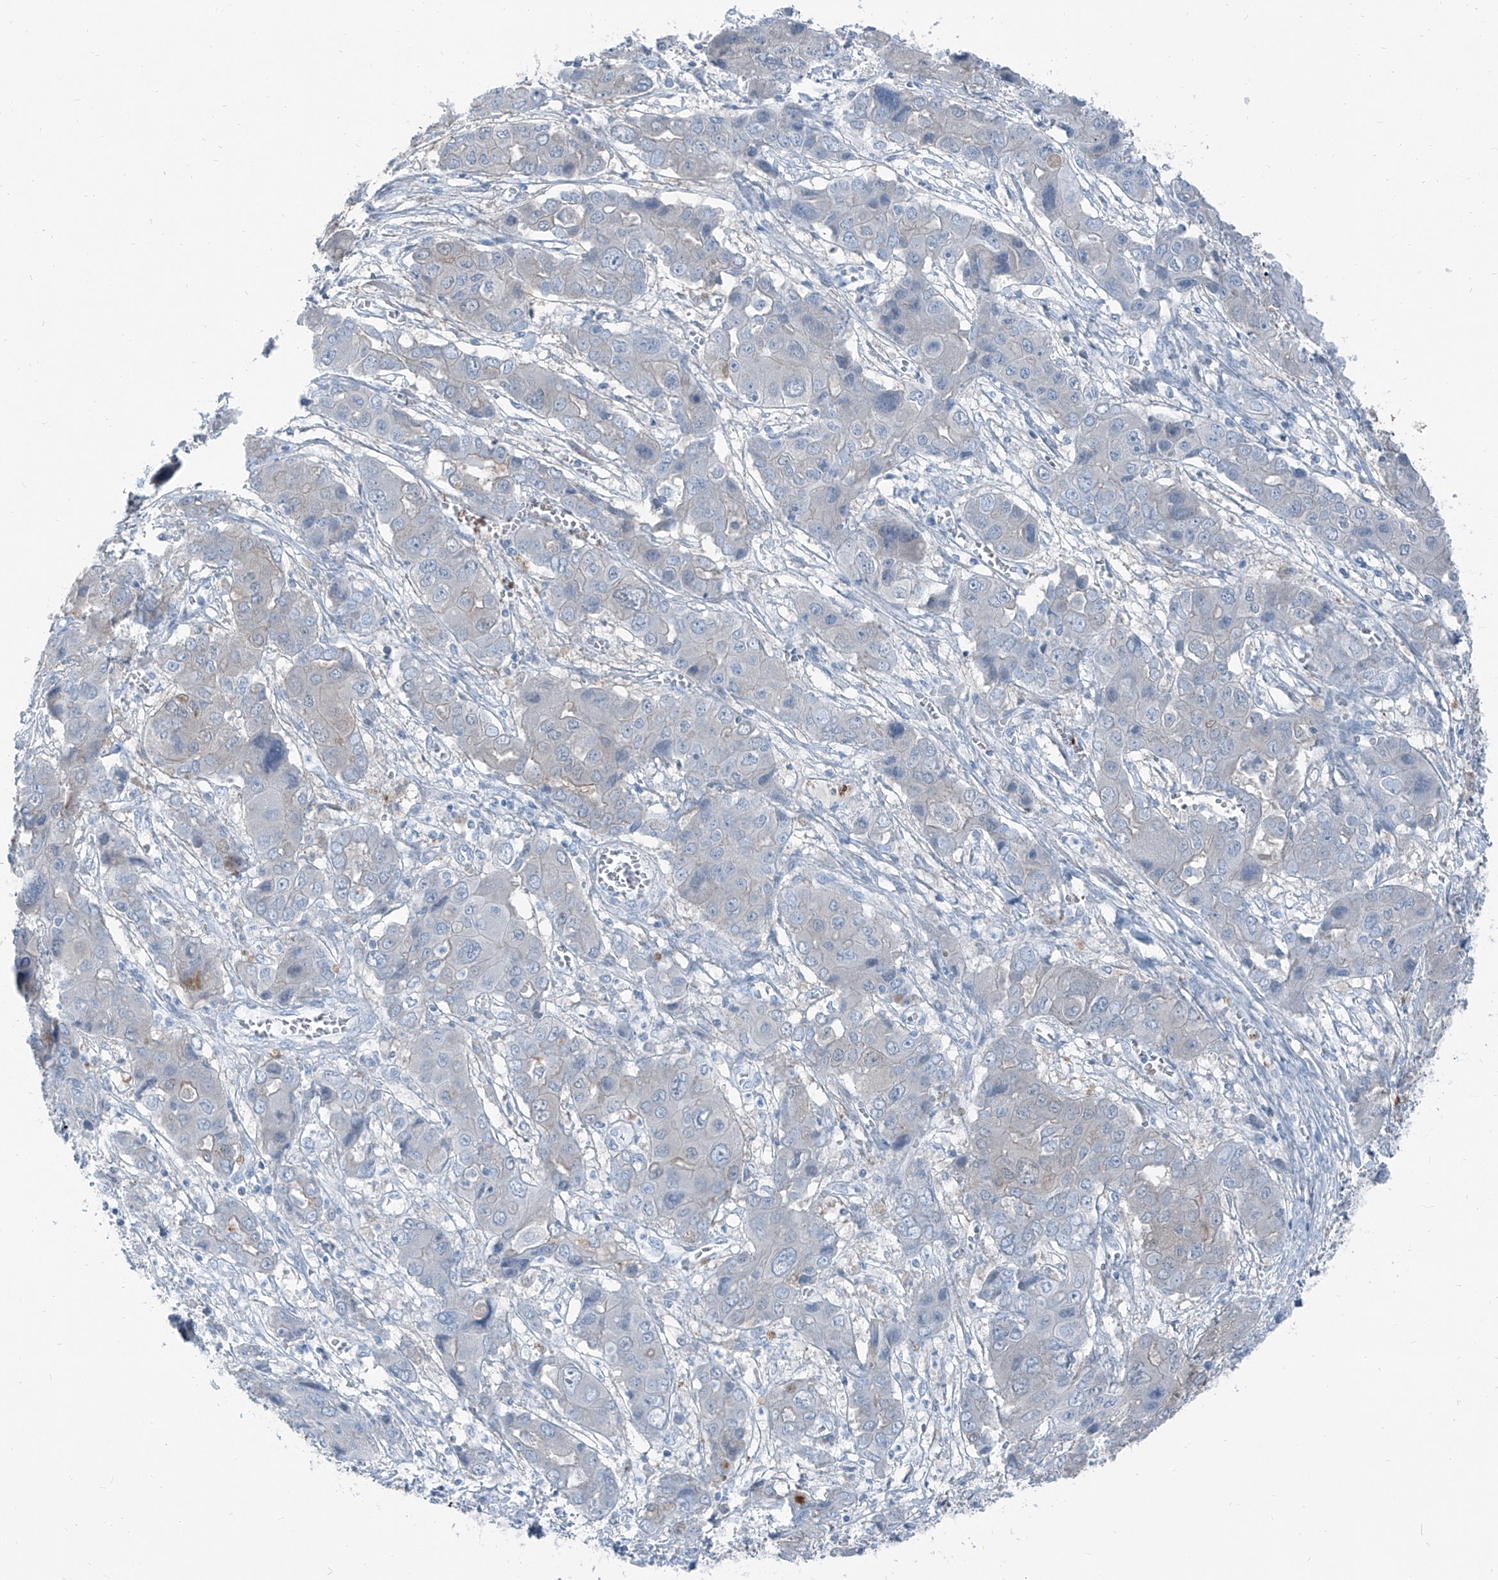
{"staining": {"intensity": "negative", "quantity": "none", "location": "none"}, "tissue": "liver cancer", "cell_type": "Tumor cells", "image_type": "cancer", "snomed": [{"axis": "morphology", "description": "Cholangiocarcinoma"}, {"axis": "topography", "description": "Liver"}], "caption": "The IHC histopathology image has no significant positivity in tumor cells of liver cancer tissue.", "gene": "RGN", "patient": {"sex": "male", "age": 67}}